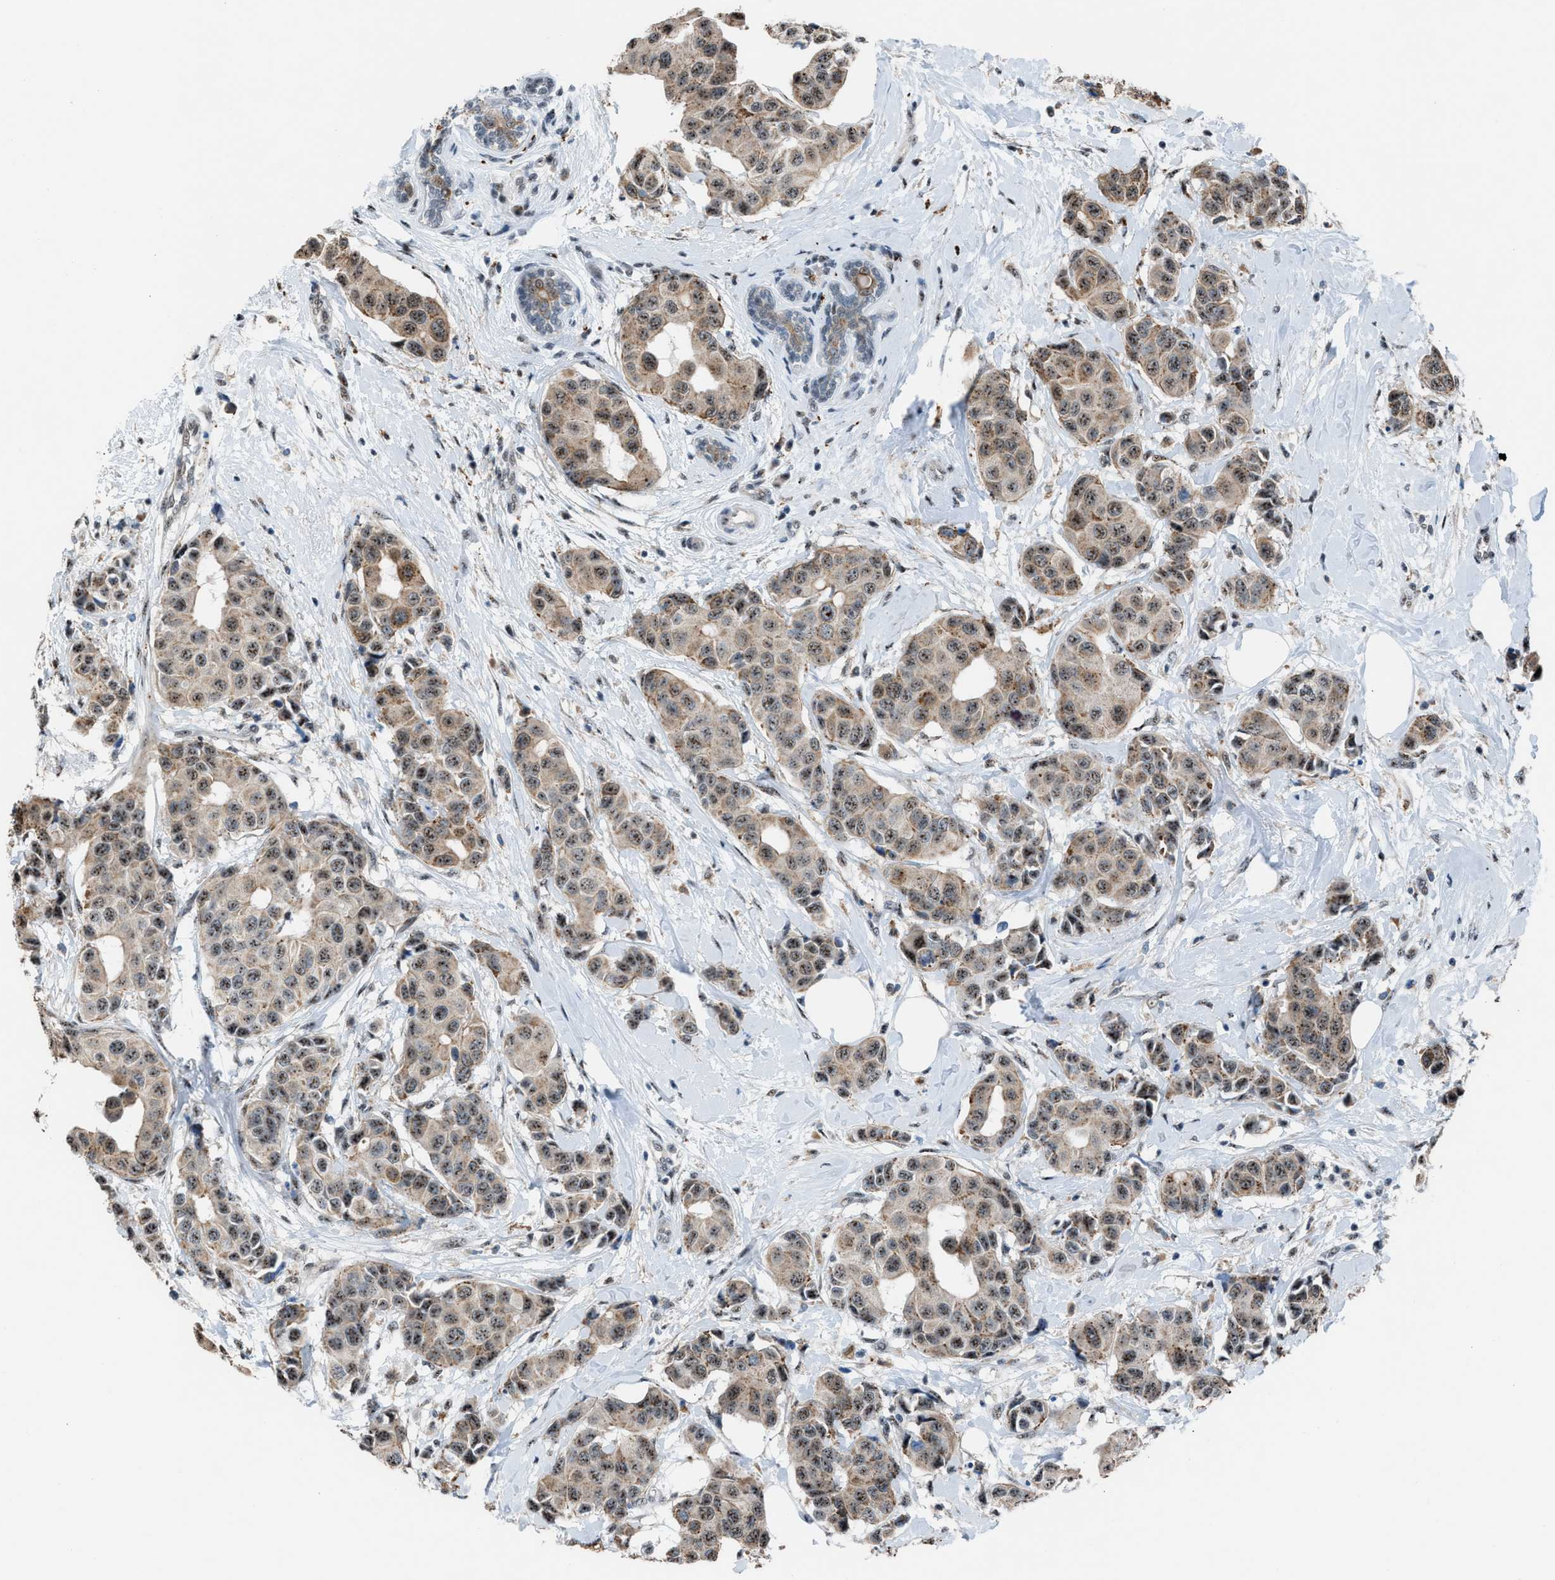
{"staining": {"intensity": "weak", "quantity": ">75%", "location": "cytoplasmic/membranous,nuclear"}, "tissue": "breast cancer", "cell_type": "Tumor cells", "image_type": "cancer", "snomed": [{"axis": "morphology", "description": "Normal tissue, NOS"}, {"axis": "morphology", "description": "Duct carcinoma"}, {"axis": "topography", "description": "Breast"}], "caption": "The photomicrograph displays immunohistochemical staining of intraductal carcinoma (breast). There is weak cytoplasmic/membranous and nuclear staining is appreciated in about >75% of tumor cells. (DAB (3,3'-diaminobenzidine) IHC, brown staining for protein, blue staining for nuclei).", "gene": "CENPP", "patient": {"sex": "female", "age": 39}}